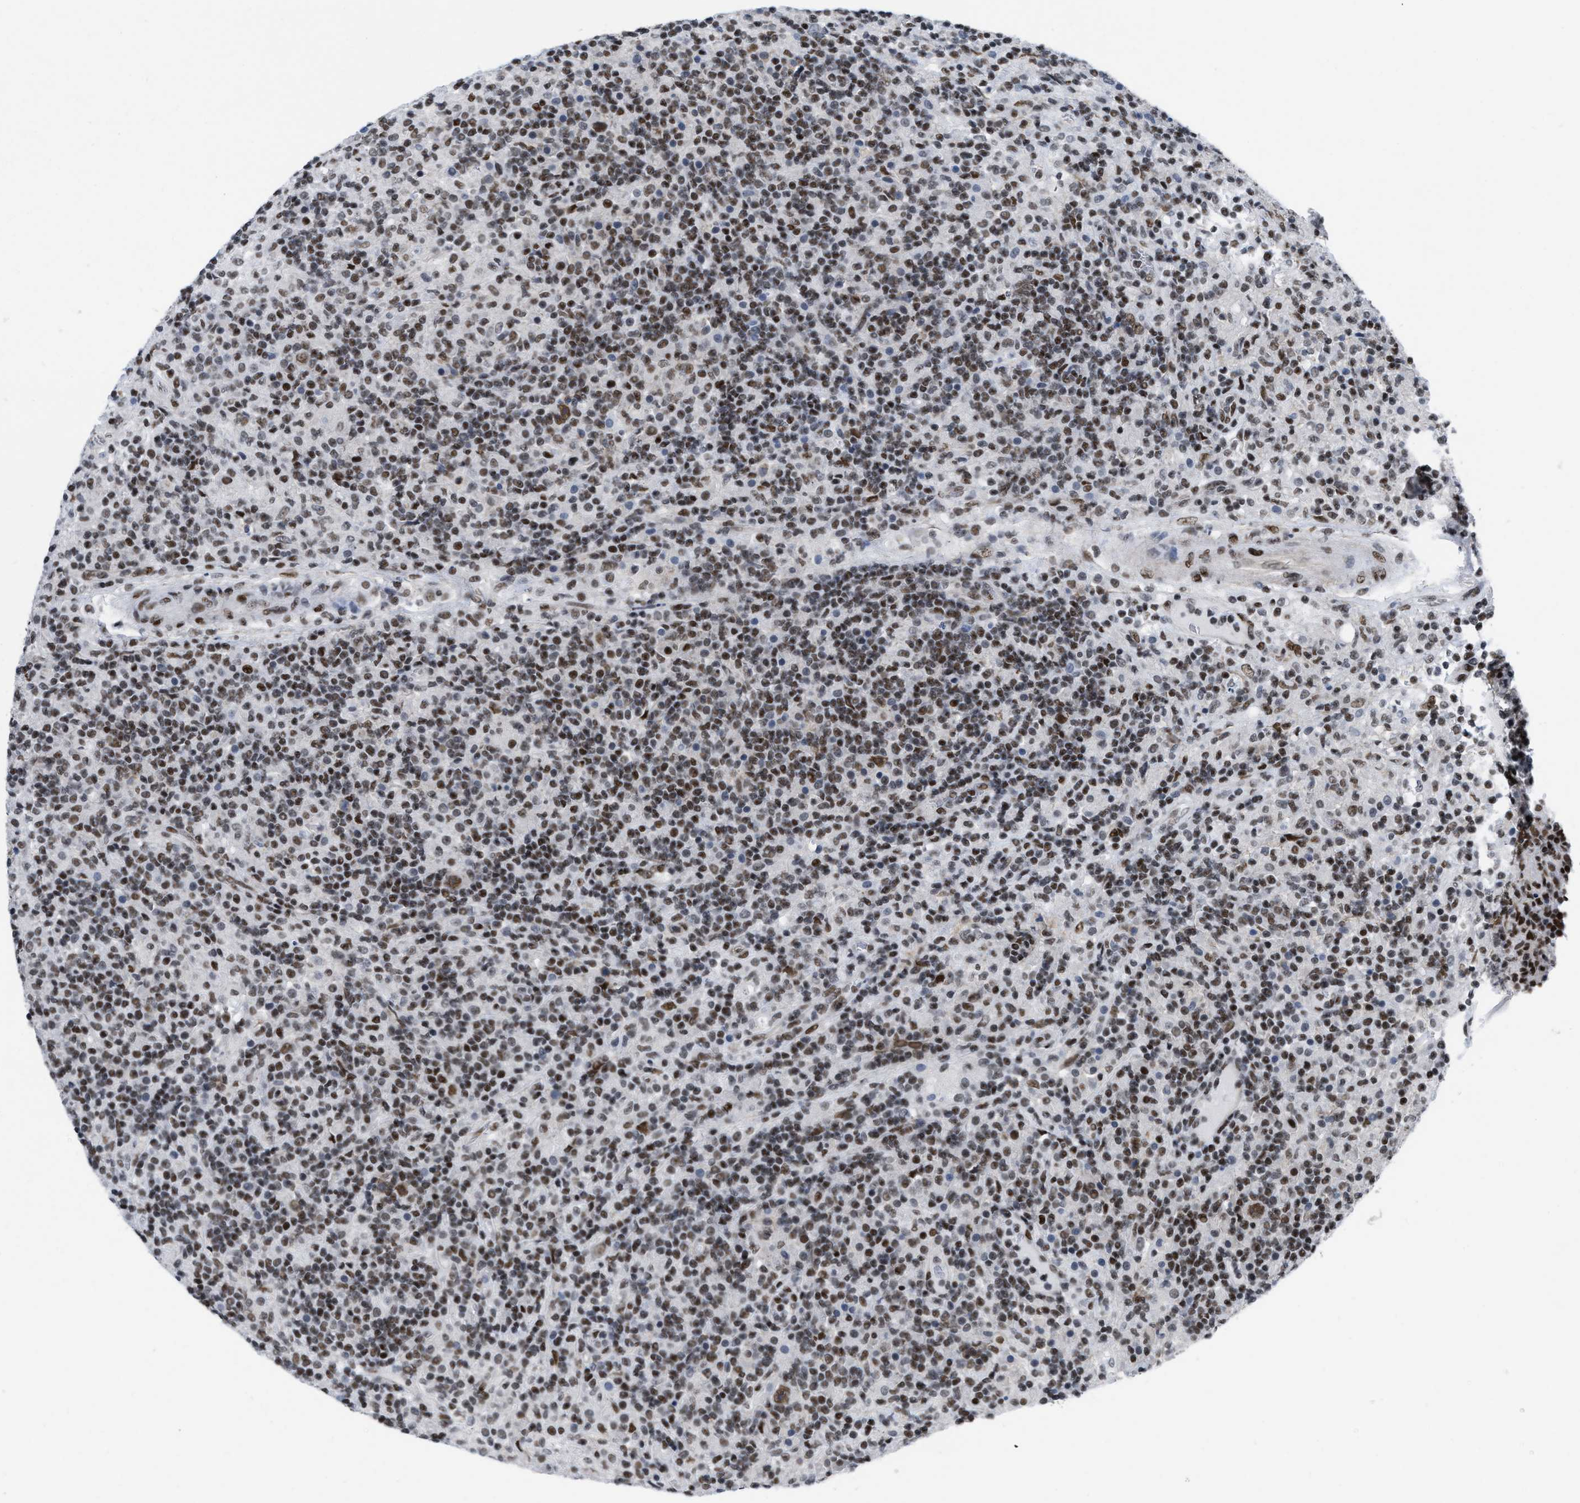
{"staining": {"intensity": "moderate", "quantity": ">75%", "location": "nuclear"}, "tissue": "lymphoma", "cell_type": "Tumor cells", "image_type": "cancer", "snomed": [{"axis": "morphology", "description": "Hodgkin's disease, NOS"}, {"axis": "topography", "description": "Lymph node"}], "caption": "Moderate nuclear expression is seen in about >75% of tumor cells in lymphoma.", "gene": "MIER1", "patient": {"sex": "male", "age": 70}}